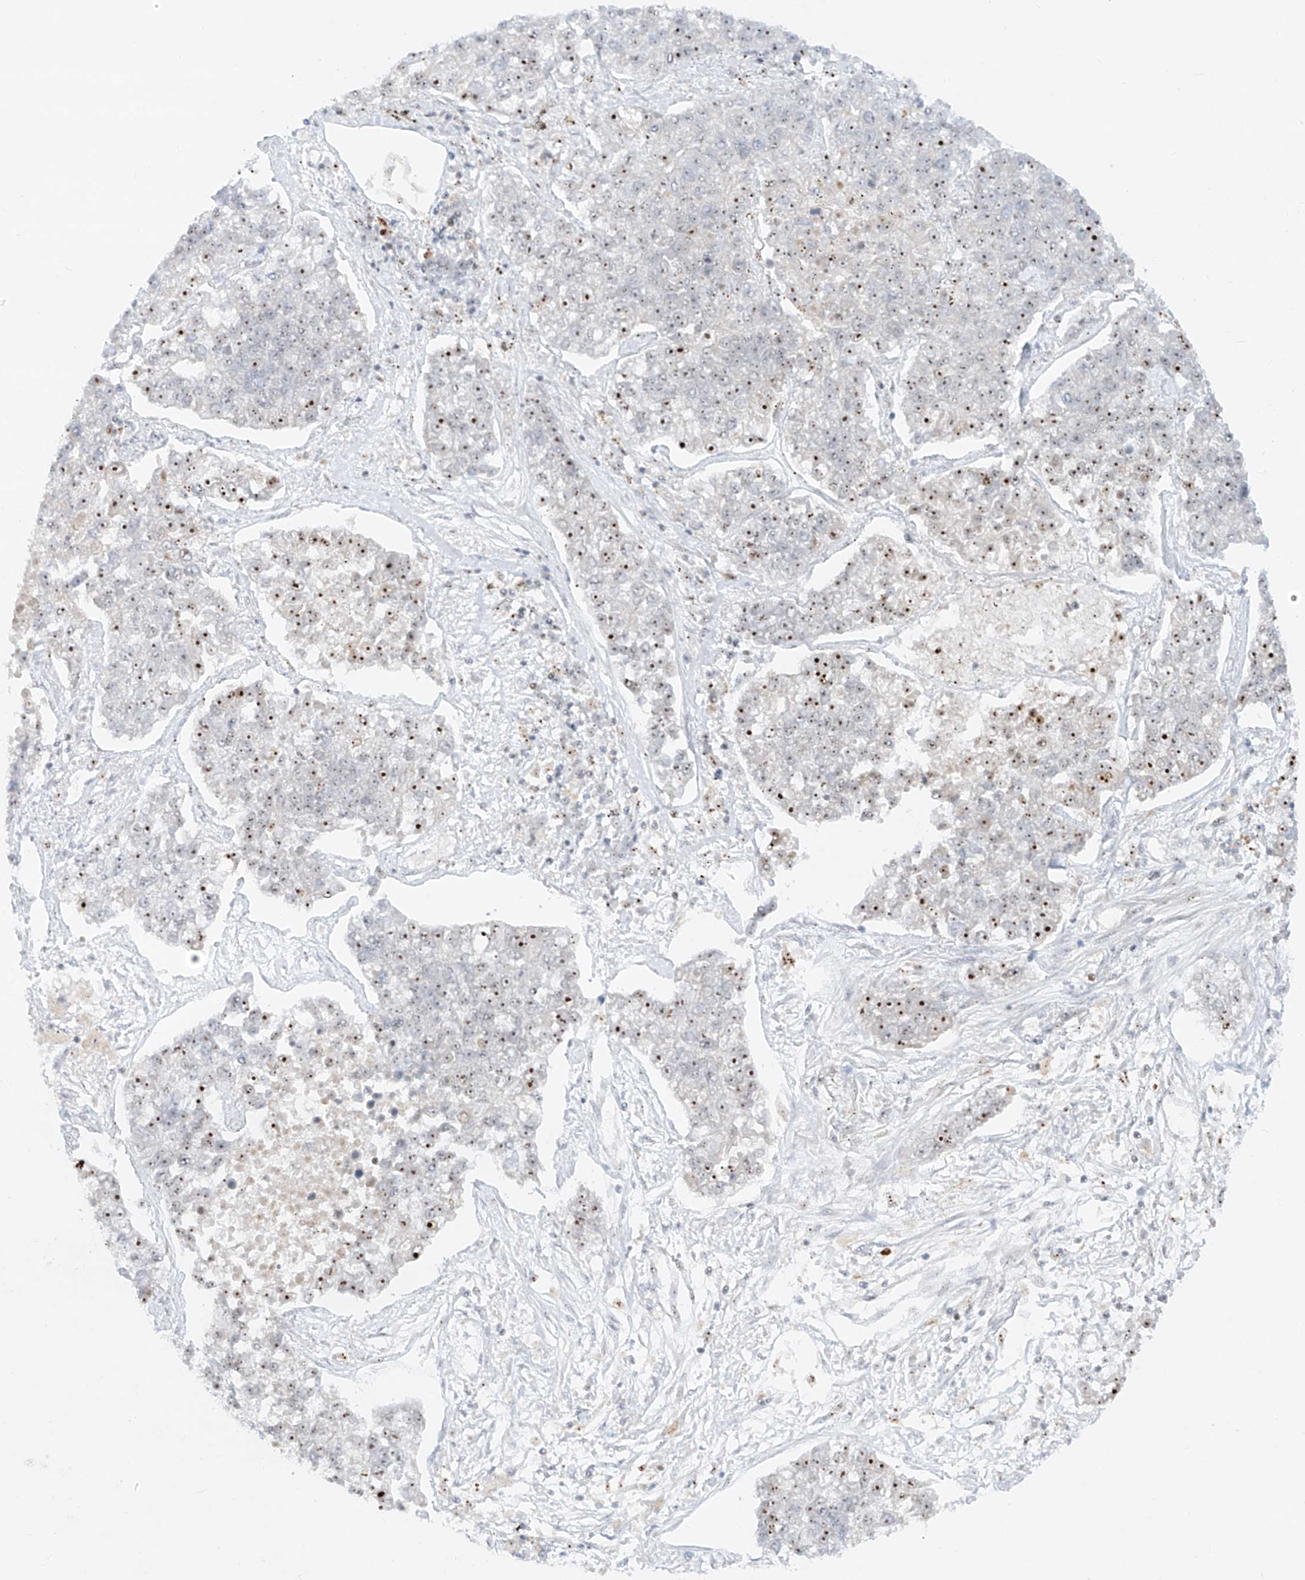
{"staining": {"intensity": "moderate", "quantity": "25%-75%", "location": "nuclear"}, "tissue": "lung cancer", "cell_type": "Tumor cells", "image_type": "cancer", "snomed": [{"axis": "morphology", "description": "Adenocarcinoma, NOS"}, {"axis": "topography", "description": "Lung"}], "caption": "Protein expression analysis of human adenocarcinoma (lung) reveals moderate nuclear staining in approximately 25%-75% of tumor cells.", "gene": "ZNF512", "patient": {"sex": "male", "age": 49}}